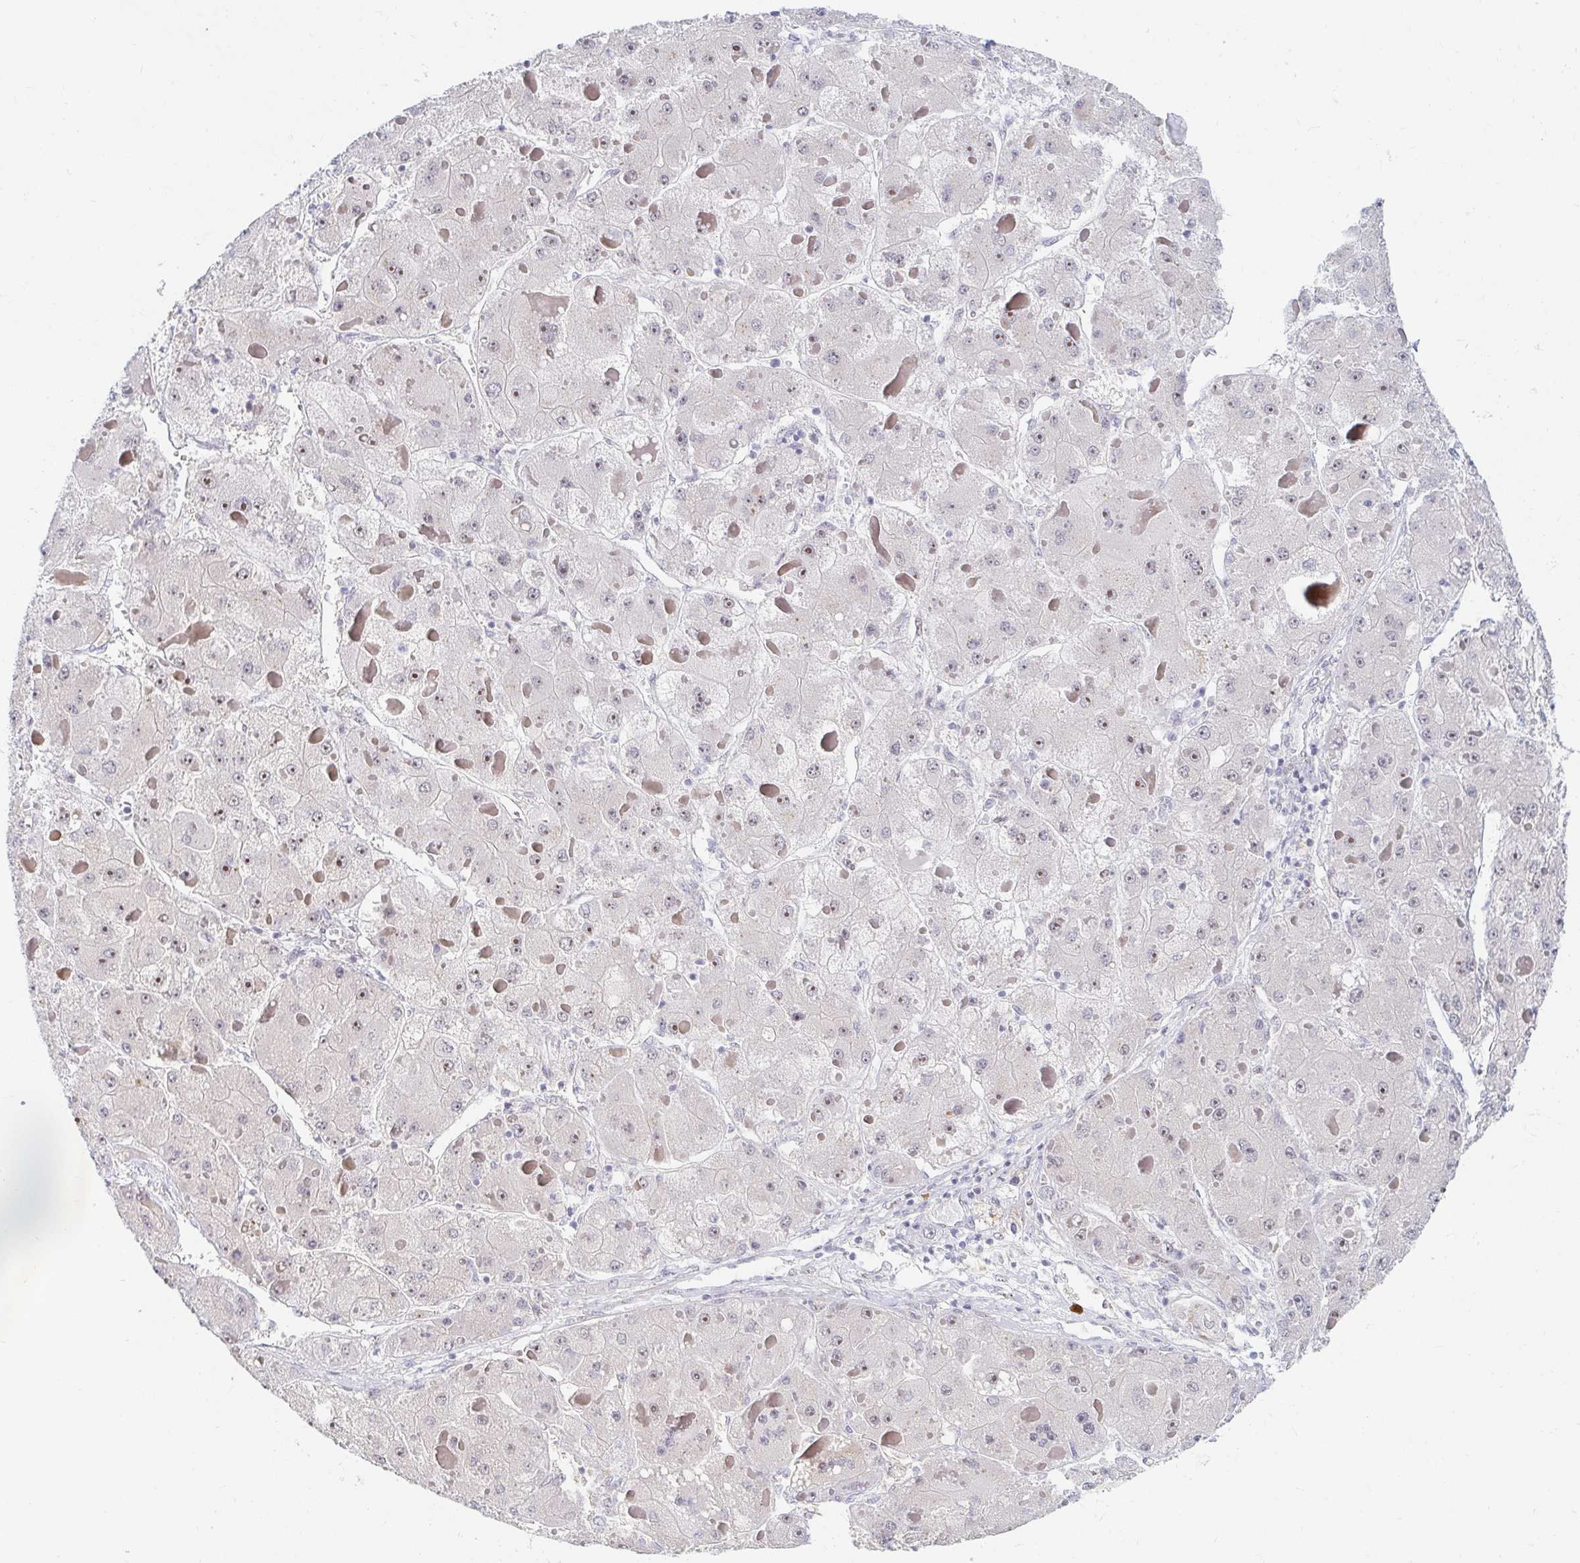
{"staining": {"intensity": "negative", "quantity": "none", "location": "none"}, "tissue": "liver cancer", "cell_type": "Tumor cells", "image_type": "cancer", "snomed": [{"axis": "morphology", "description": "Carcinoma, Hepatocellular, NOS"}, {"axis": "topography", "description": "Liver"}], "caption": "IHC micrograph of human liver cancer stained for a protein (brown), which displays no expression in tumor cells.", "gene": "COL28A1", "patient": {"sex": "female", "age": 73}}